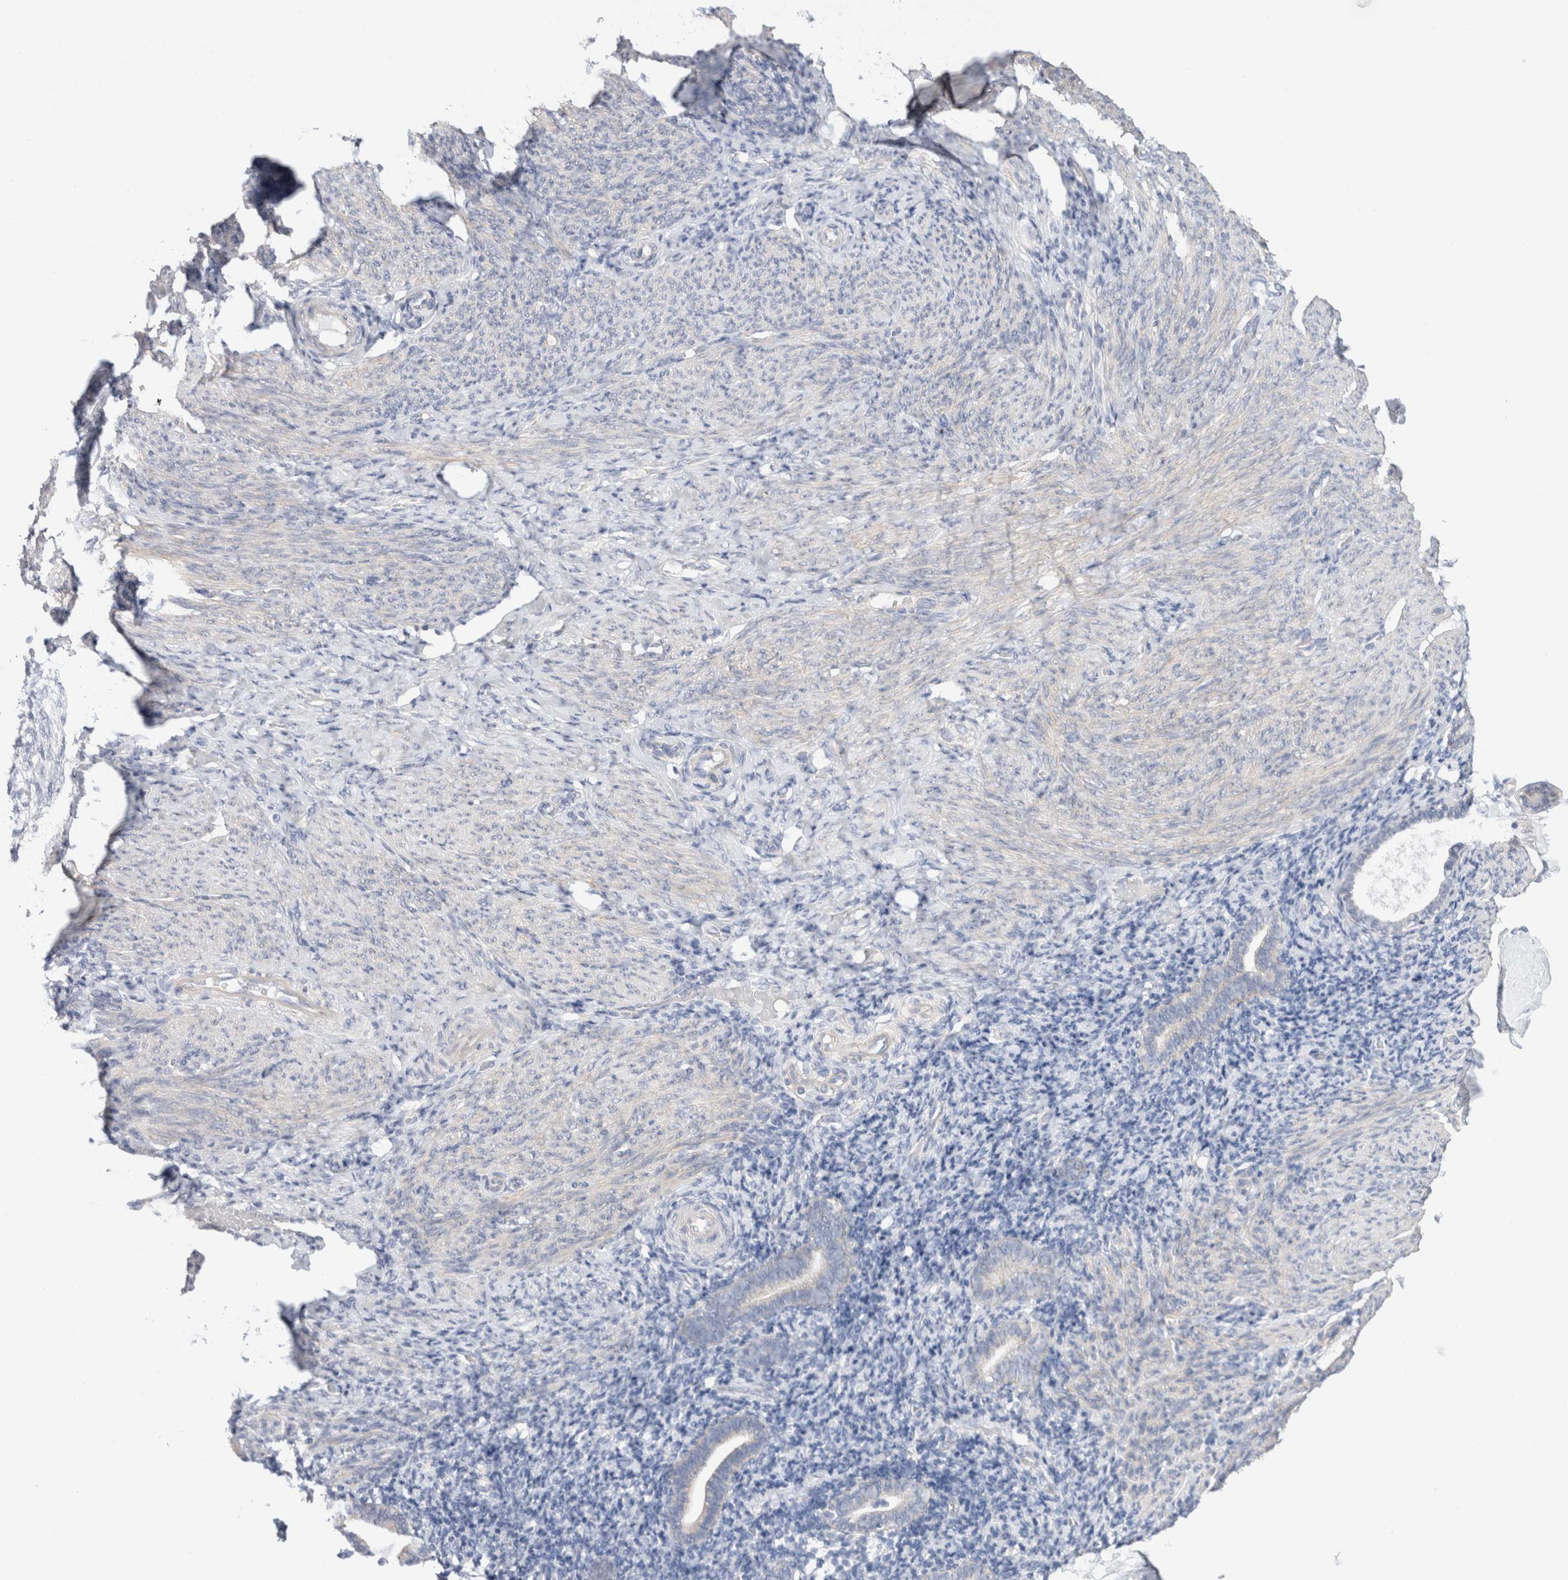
{"staining": {"intensity": "negative", "quantity": "none", "location": "none"}, "tissue": "endometrium", "cell_type": "Cells in endometrial stroma", "image_type": "normal", "snomed": [{"axis": "morphology", "description": "Normal tissue, NOS"}, {"axis": "topography", "description": "Endometrium"}], "caption": "DAB (3,3'-diaminobenzidine) immunohistochemical staining of unremarkable human endometrium displays no significant staining in cells in endometrial stroma.", "gene": "DMD", "patient": {"sex": "female", "age": 51}}